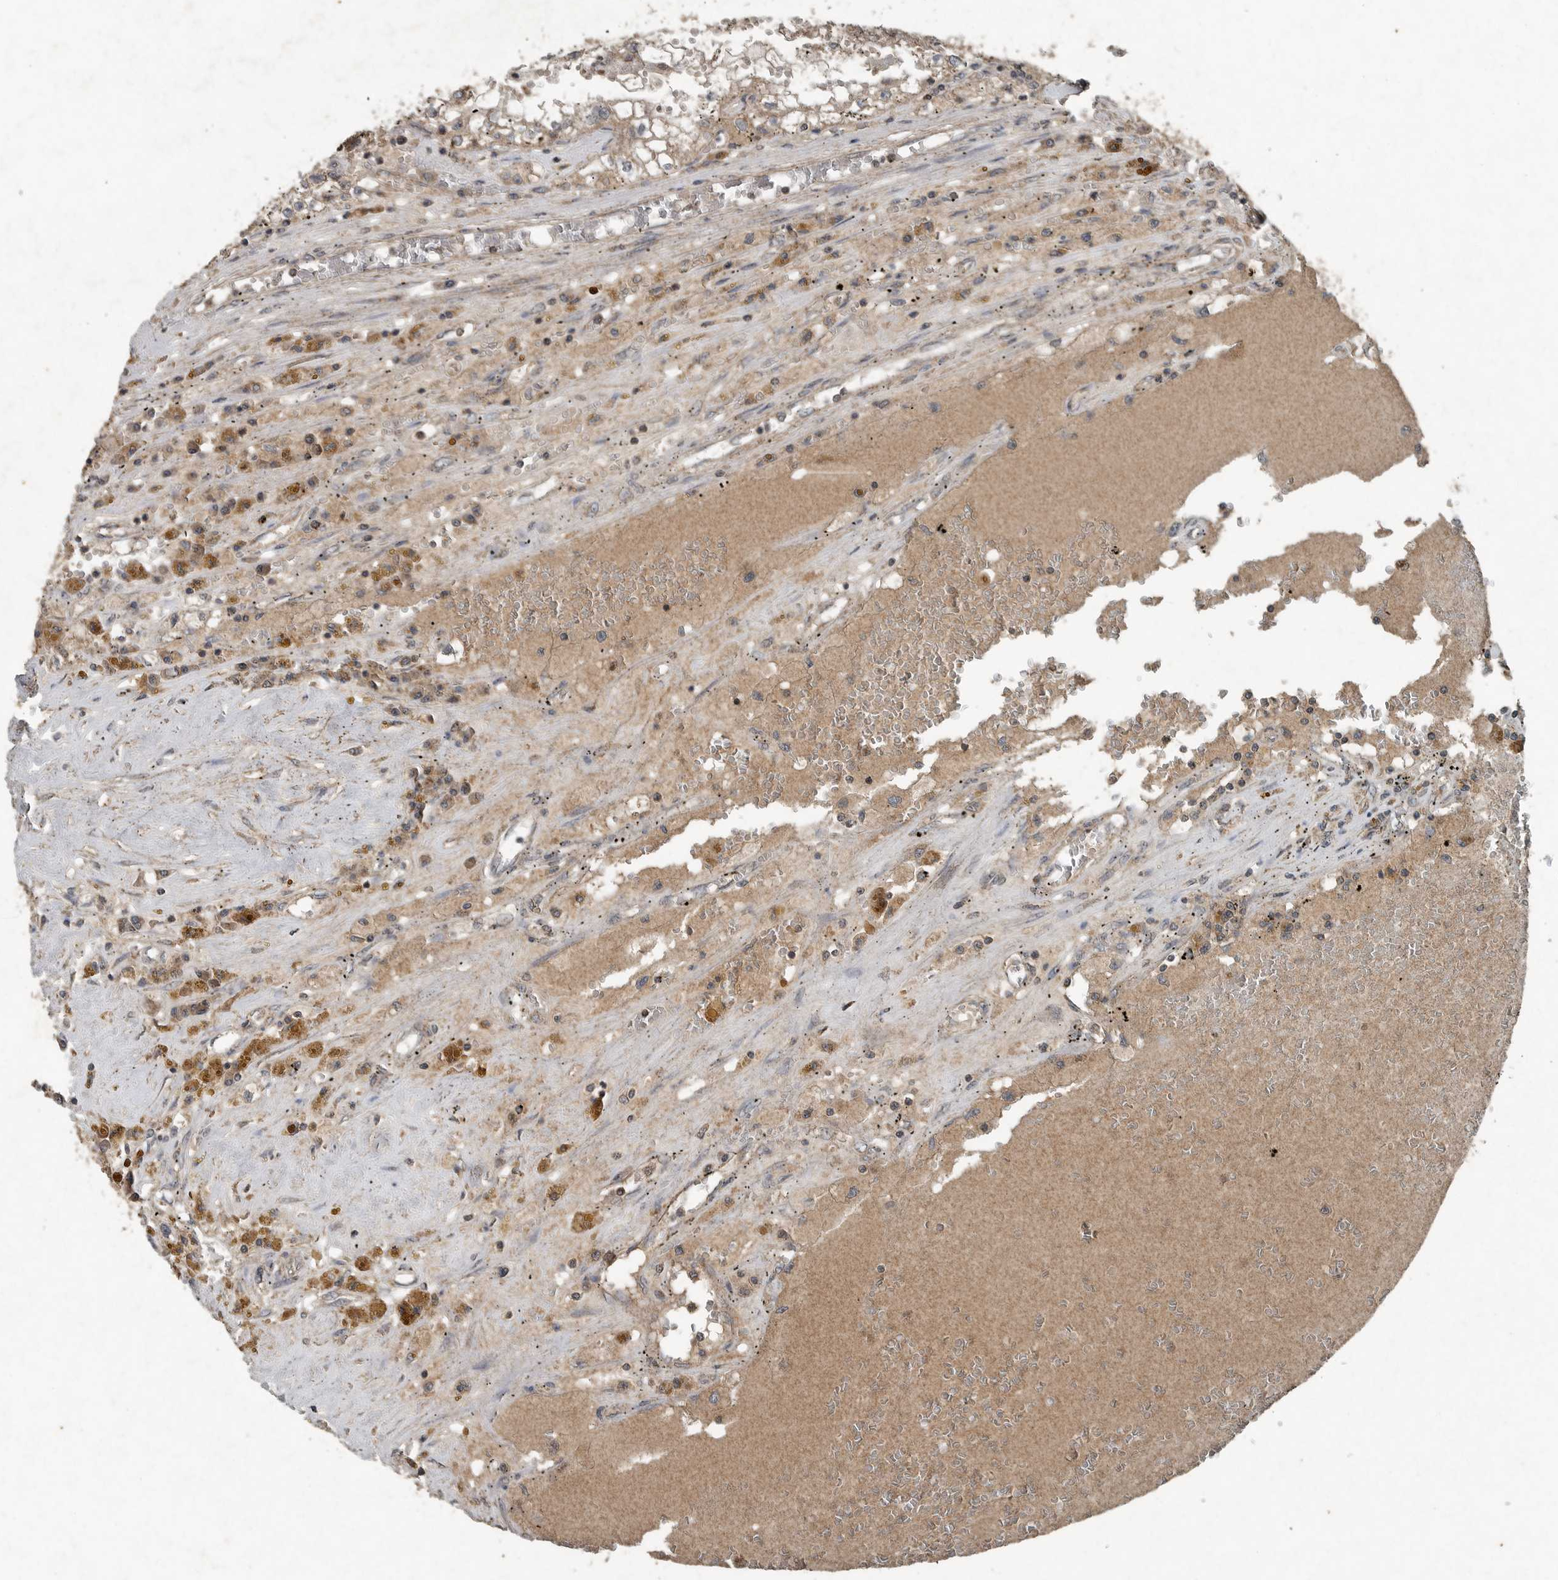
{"staining": {"intensity": "weak", "quantity": ">75%", "location": "cytoplasmic/membranous"}, "tissue": "renal cancer", "cell_type": "Tumor cells", "image_type": "cancer", "snomed": [{"axis": "morphology", "description": "Adenocarcinoma, NOS"}, {"axis": "topography", "description": "Kidney"}], "caption": "Immunohistochemistry (IHC) photomicrograph of human renal adenocarcinoma stained for a protein (brown), which shows low levels of weak cytoplasmic/membranous positivity in about >75% of tumor cells.", "gene": "IL6ST", "patient": {"sex": "male", "age": 56}}